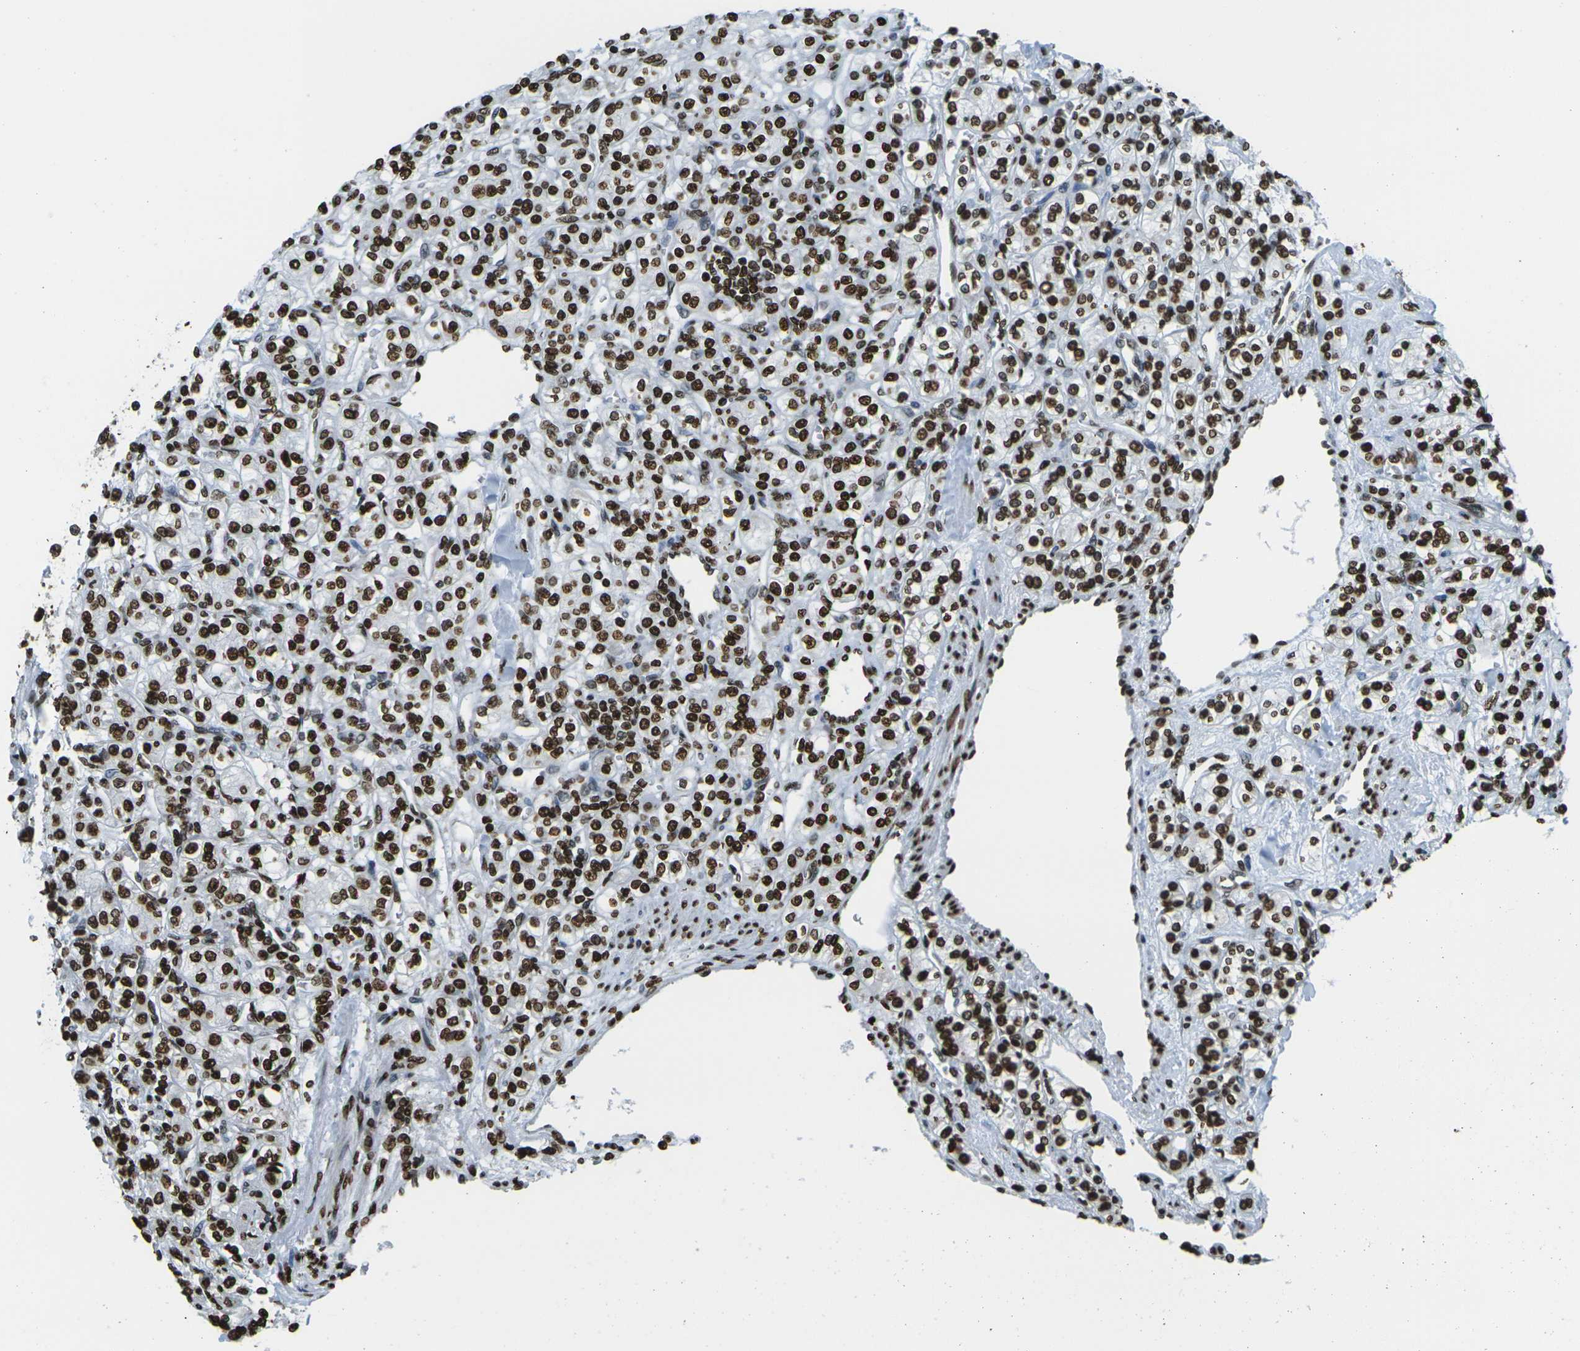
{"staining": {"intensity": "strong", "quantity": ">75%", "location": "nuclear"}, "tissue": "renal cancer", "cell_type": "Tumor cells", "image_type": "cancer", "snomed": [{"axis": "morphology", "description": "Adenocarcinoma, NOS"}, {"axis": "topography", "description": "Kidney"}], "caption": "Adenocarcinoma (renal) stained for a protein shows strong nuclear positivity in tumor cells.", "gene": "H1-2", "patient": {"sex": "male", "age": 77}}